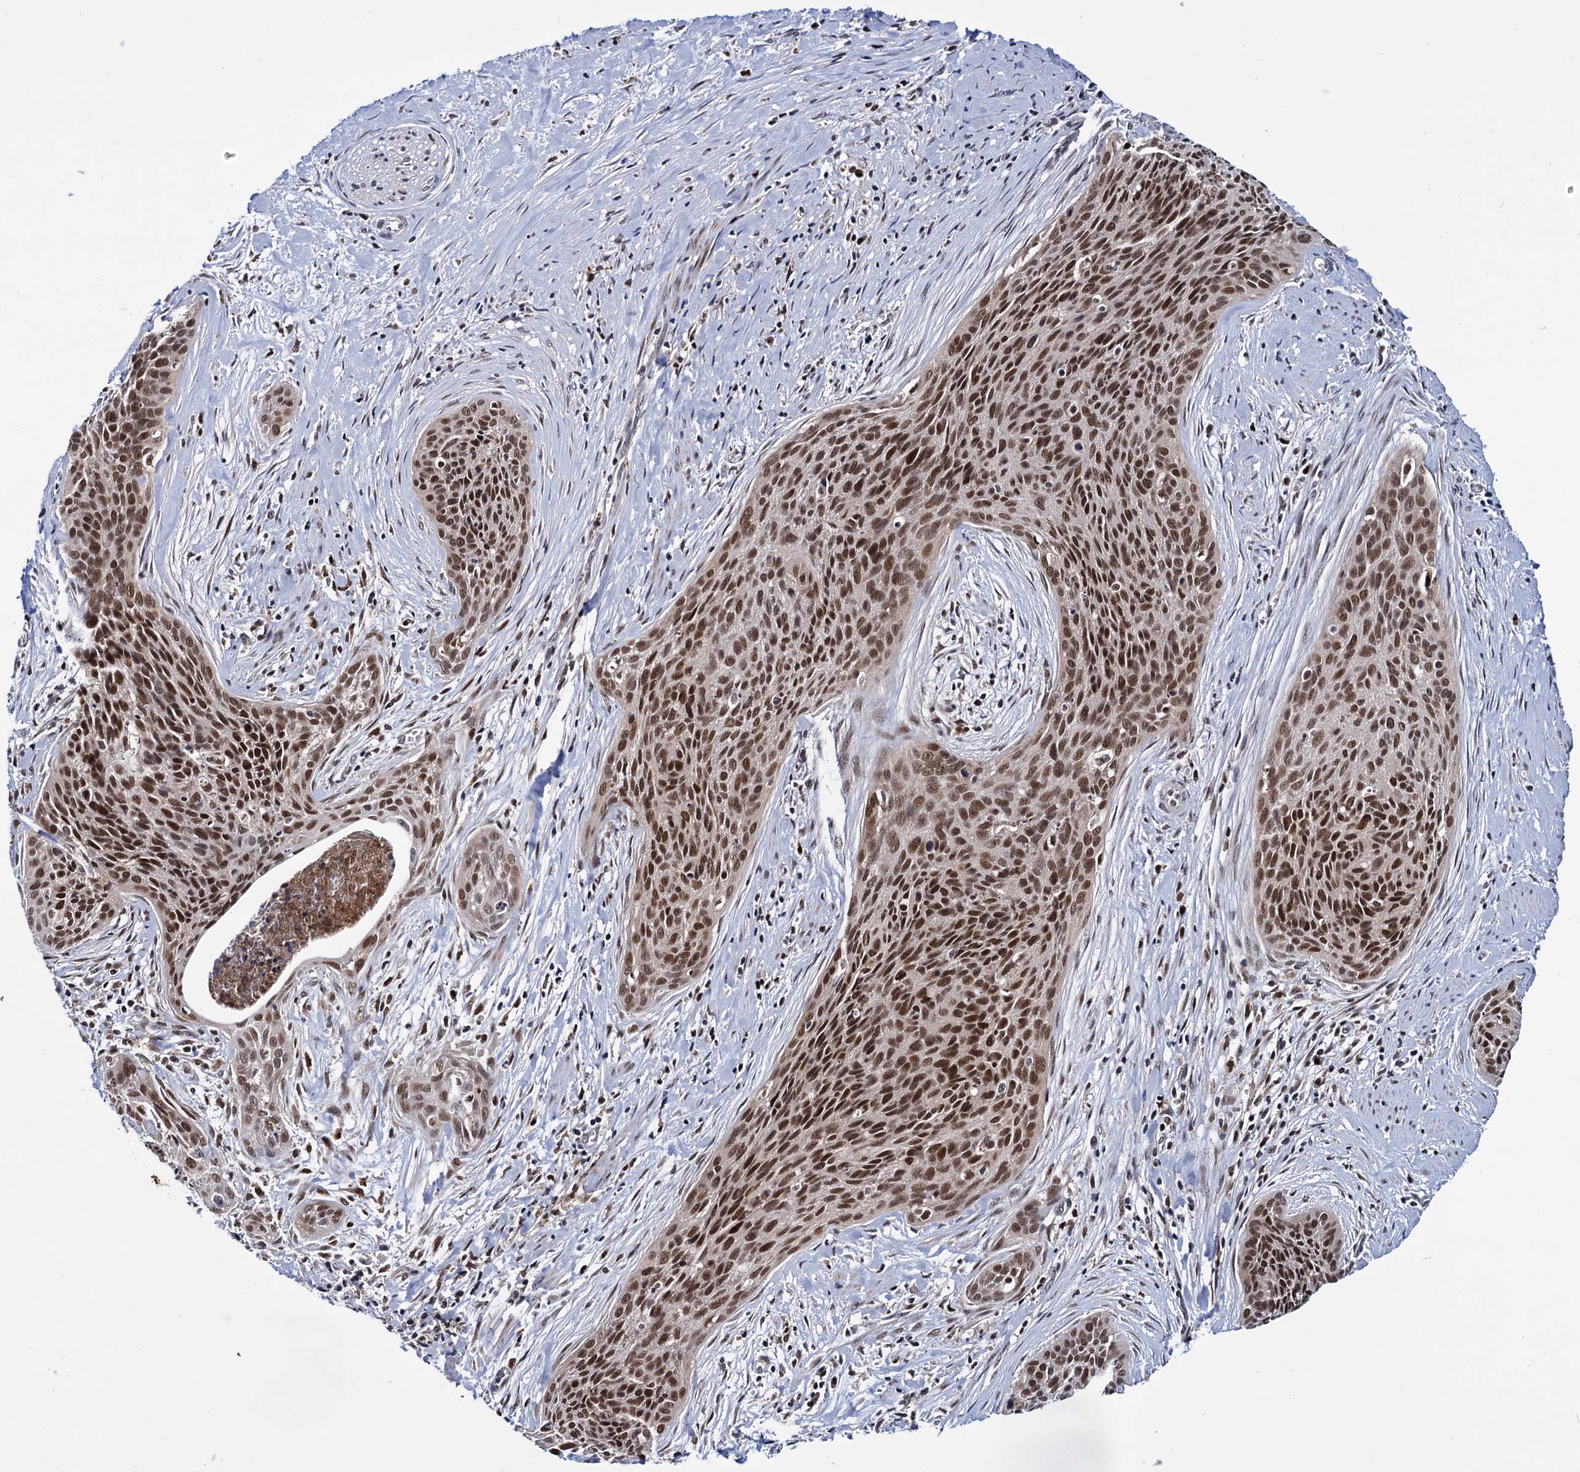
{"staining": {"intensity": "moderate", "quantity": ">75%", "location": "nuclear"}, "tissue": "cervical cancer", "cell_type": "Tumor cells", "image_type": "cancer", "snomed": [{"axis": "morphology", "description": "Squamous cell carcinoma, NOS"}, {"axis": "topography", "description": "Cervix"}], "caption": "IHC image of neoplastic tissue: cervical cancer (squamous cell carcinoma) stained using immunohistochemistry (IHC) displays medium levels of moderate protein expression localized specifically in the nuclear of tumor cells, appearing as a nuclear brown color.", "gene": "RNASEH2B", "patient": {"sex": "female", "age": 55}}